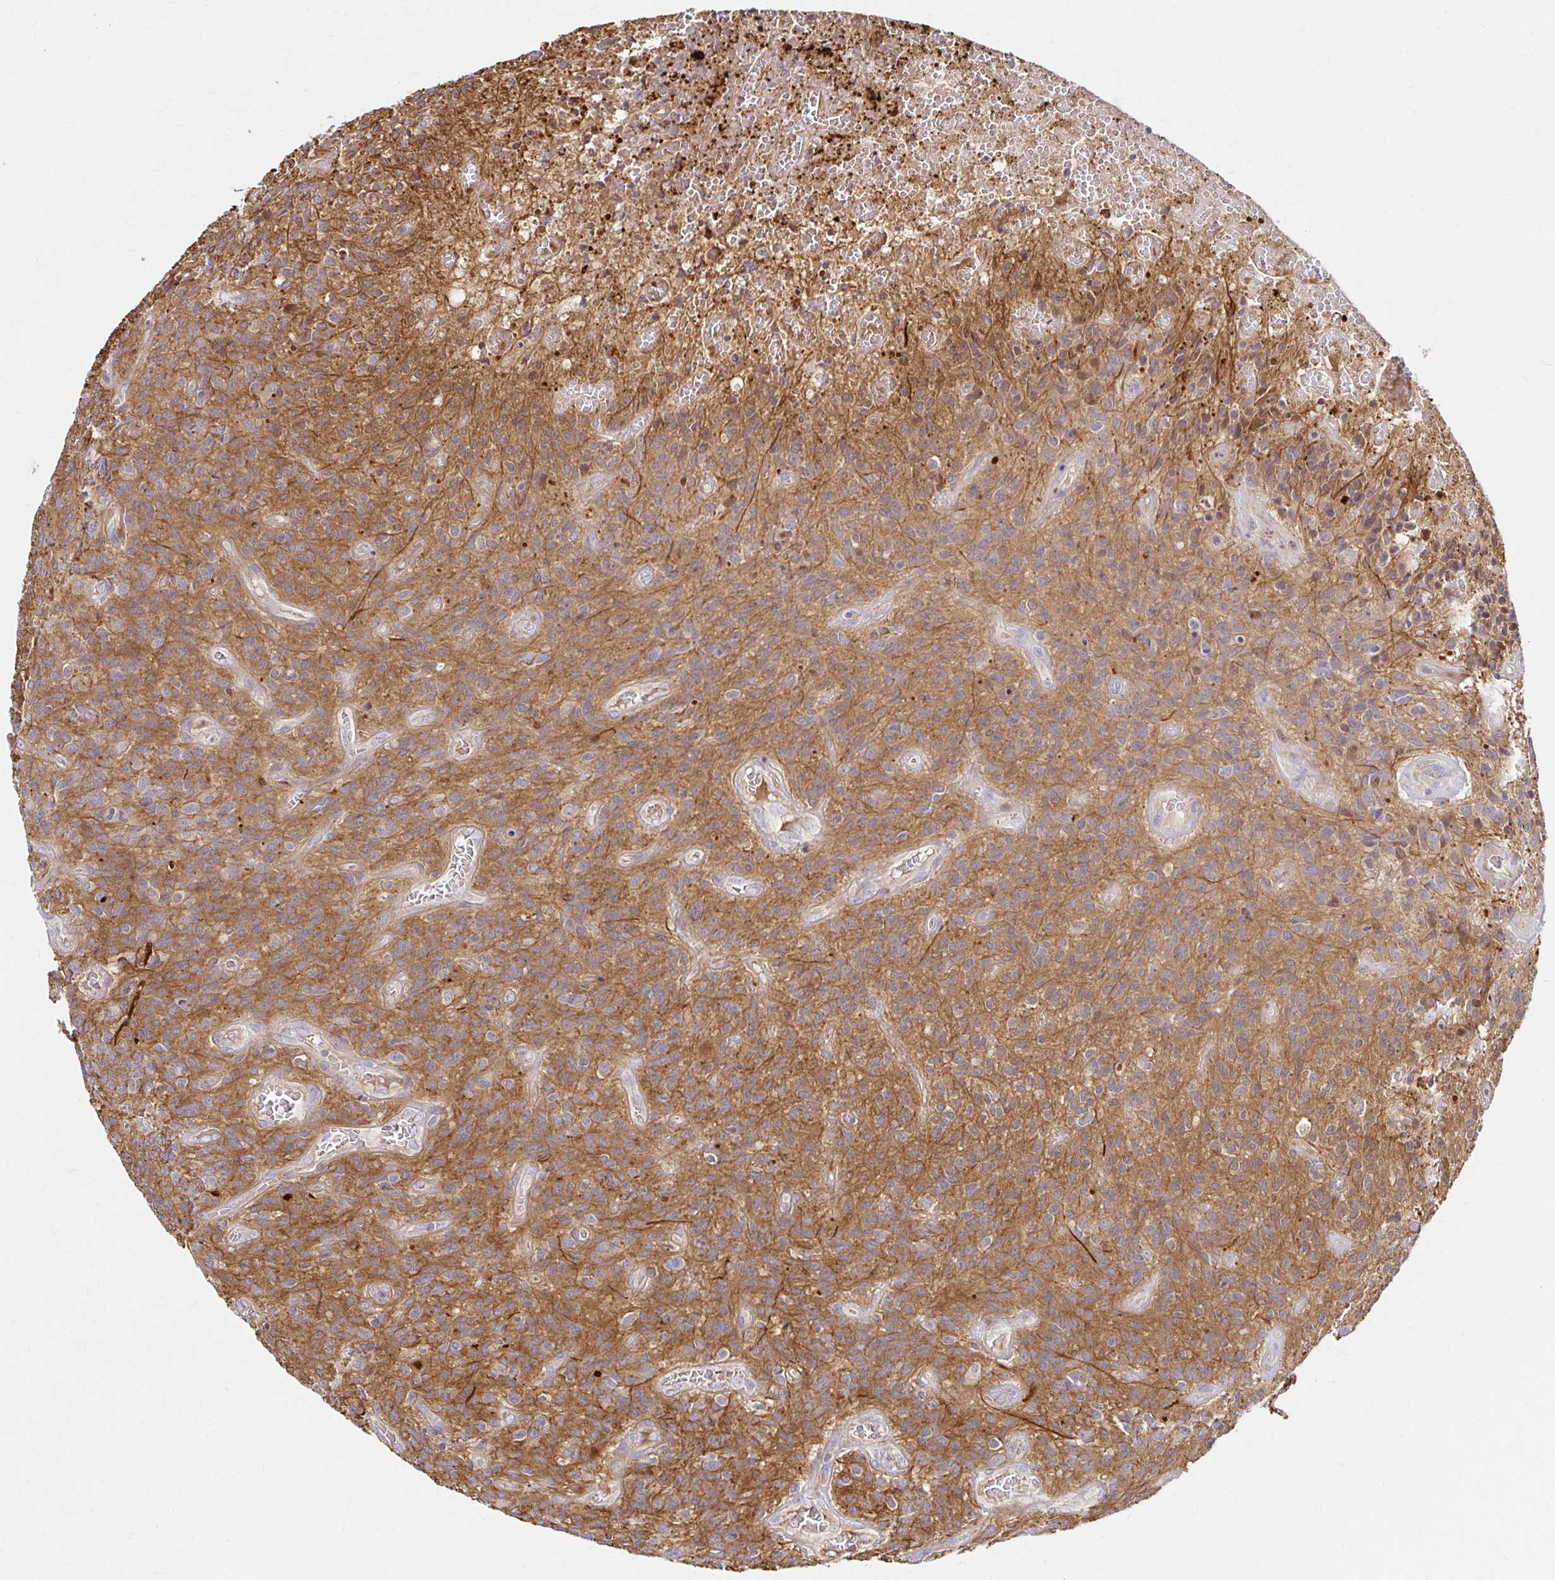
{"staining": {"intensity": "moderate", "quantity": "25%-75%", "location": "cytoplasmic/membranous"}, "tissue": "glioma", "cell_type": "Tumor cells", "image_type": "cancer", "snomed": [{"axis": "morphology", "description": "Glioma, malignant, High grade"}, {"axis": "topography", "description": "Brain"}], "caption": "Protein staining by immunohistochemistry displays moderate cytoplasmic/membranous positivity in about 25%-75% of tumor cells in glioma.", "gene": "ITGA2", "patient": {"sex": "male", "age": 76}}